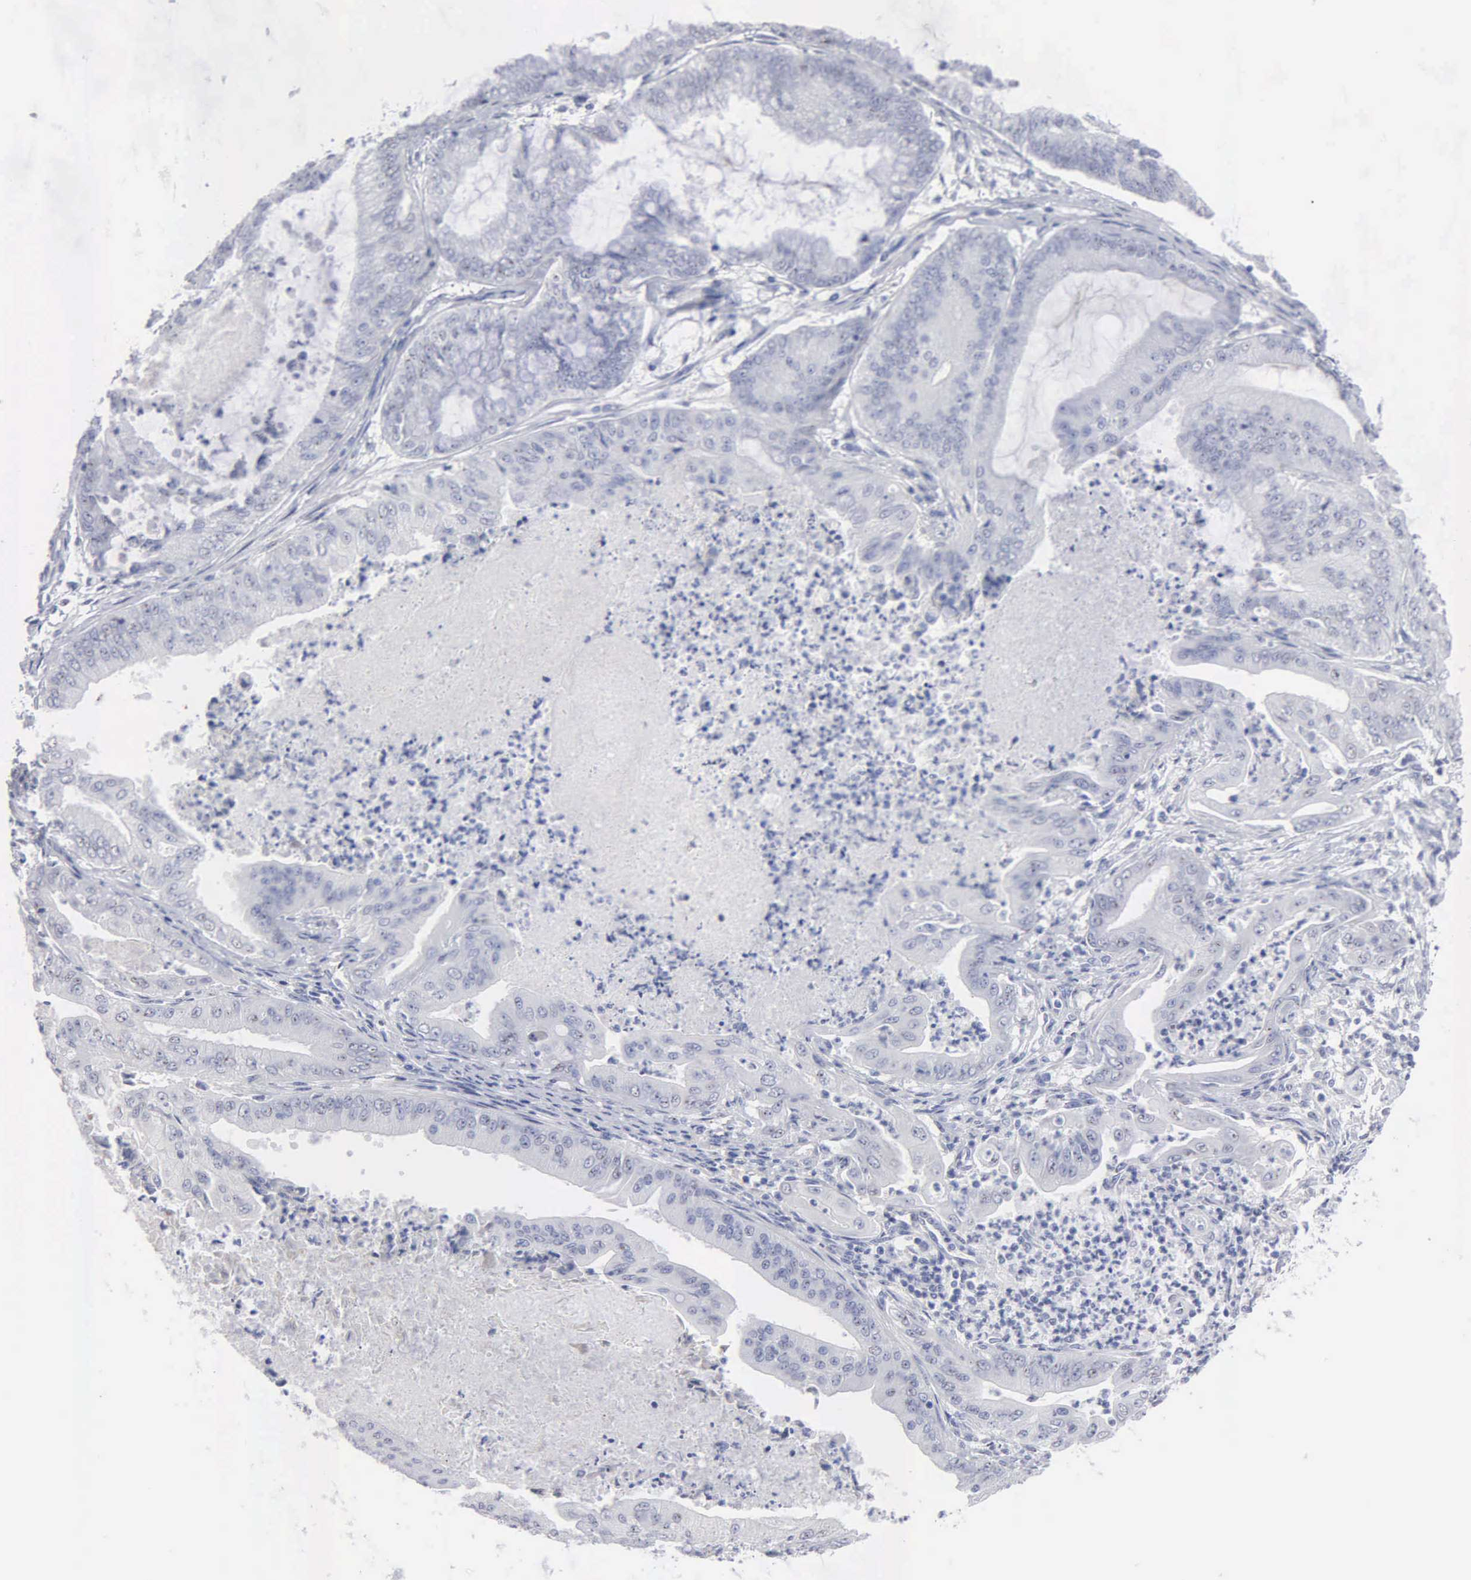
{"staining": {"intensity": "negative", "quantity": "none", "location": "none"}, "tissue": "endometrial cancer", "cell_type": "Tumor cells", "image_type": "cancer", "snomed": [{"axis": "morphology", "description": "Adenocarcinoma, NOS"}, {"axis": "topography", "description": "Endometrium"}], "caption": "DAB (3,3'-diaminobenzidine) immunohistochemical staining of adenocarcinoma (endometrial) demonstrates no significant positivity in tumor cells.", "gene": "ASPHD2", "patient": {"sex": "female", "age": 63}}